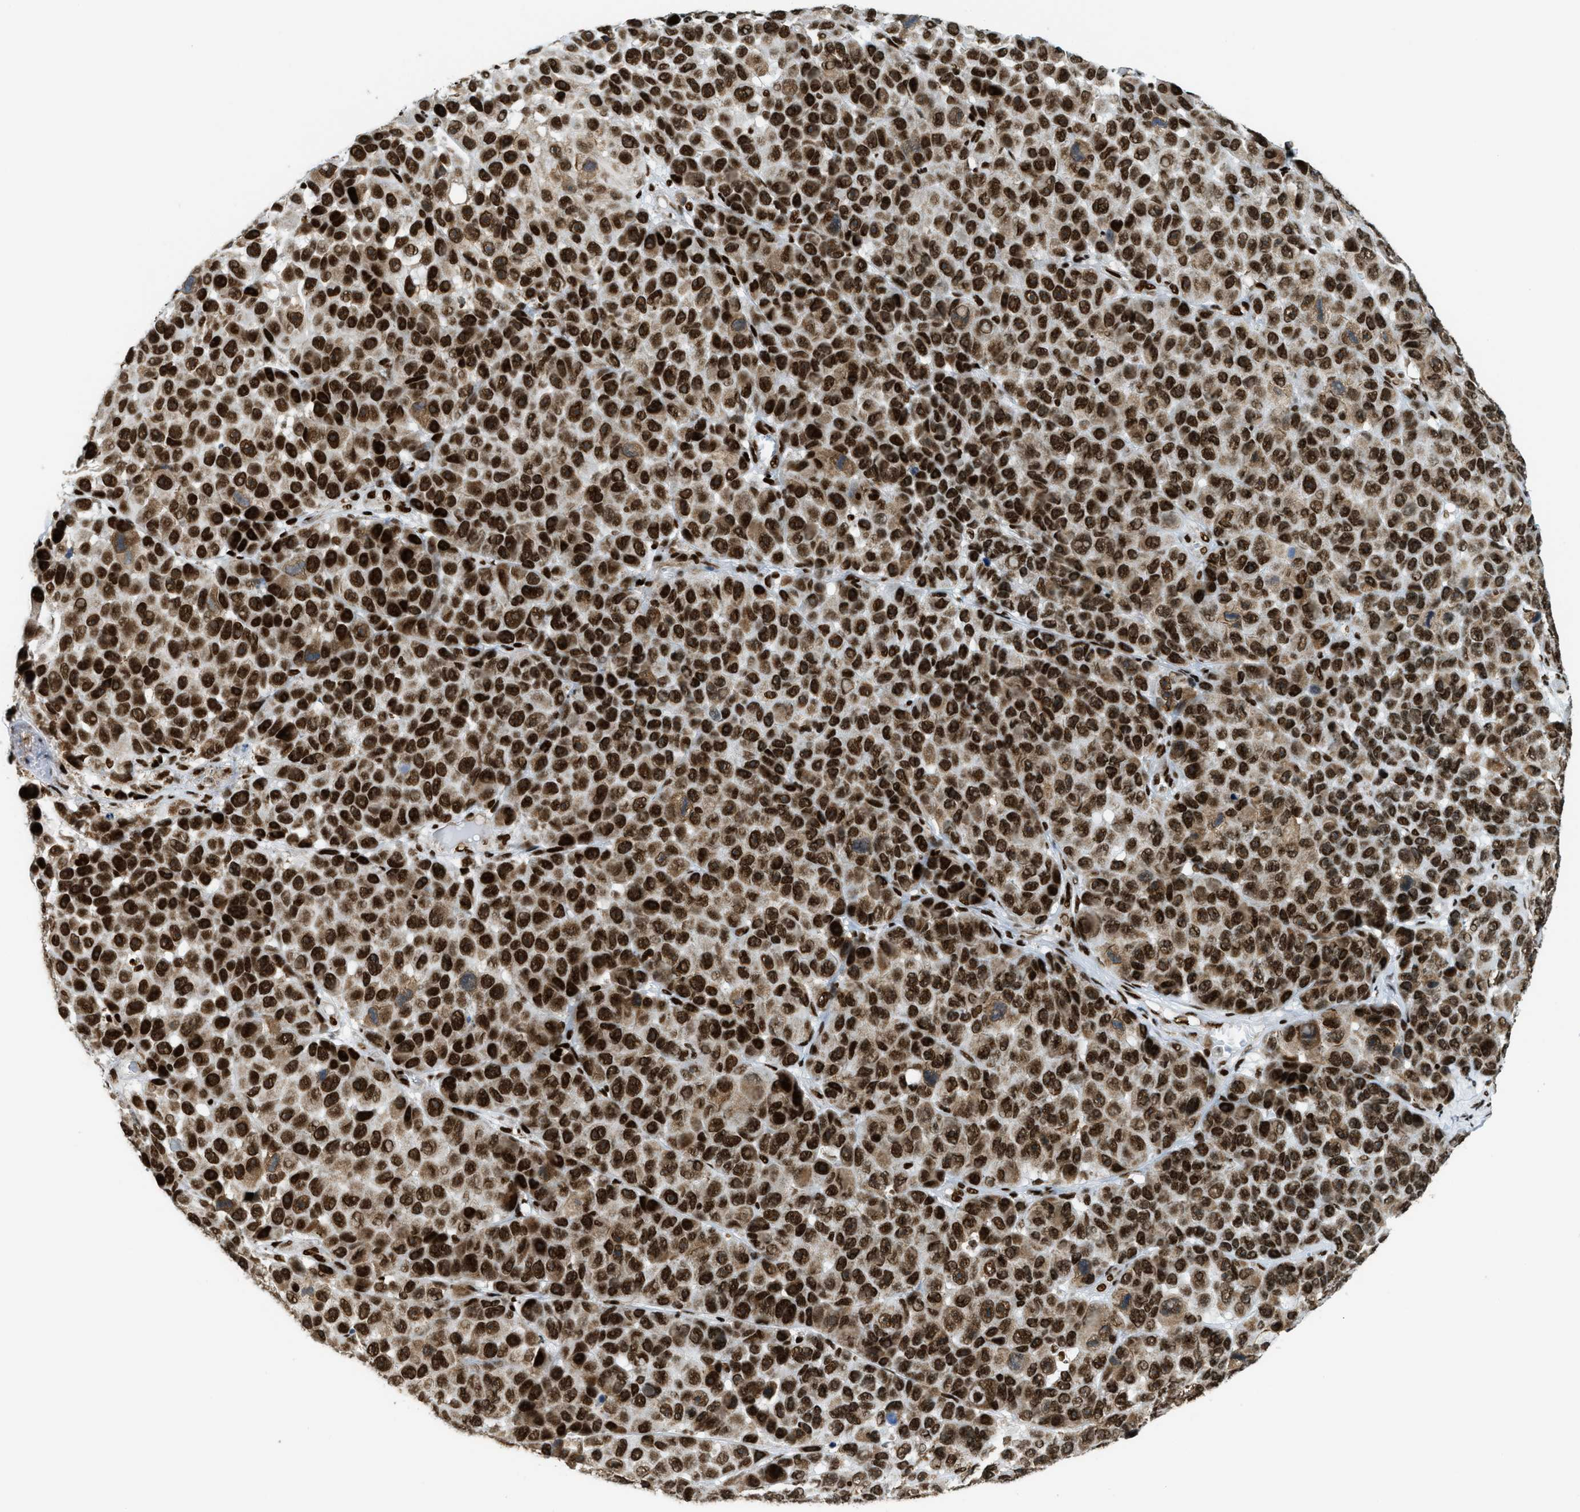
{"staining": {"intensity": "strong", "quantity": ">75%", "location": "nuclear"}, "tissue": "melanoma", "cell_type": "Tumor cells", "image_type": "cancer", "snomed": [{"axis": "morphology", "description": "Malignant melanoma, NOS"}, {"axis": "topography", "description": "Skin"}], "caption": "Human malignant melanoma stained with a protein marker displays strong staining in tumor cells.", "gene": "GABPB1", "patient": {"sex": "male", "age": 53}}